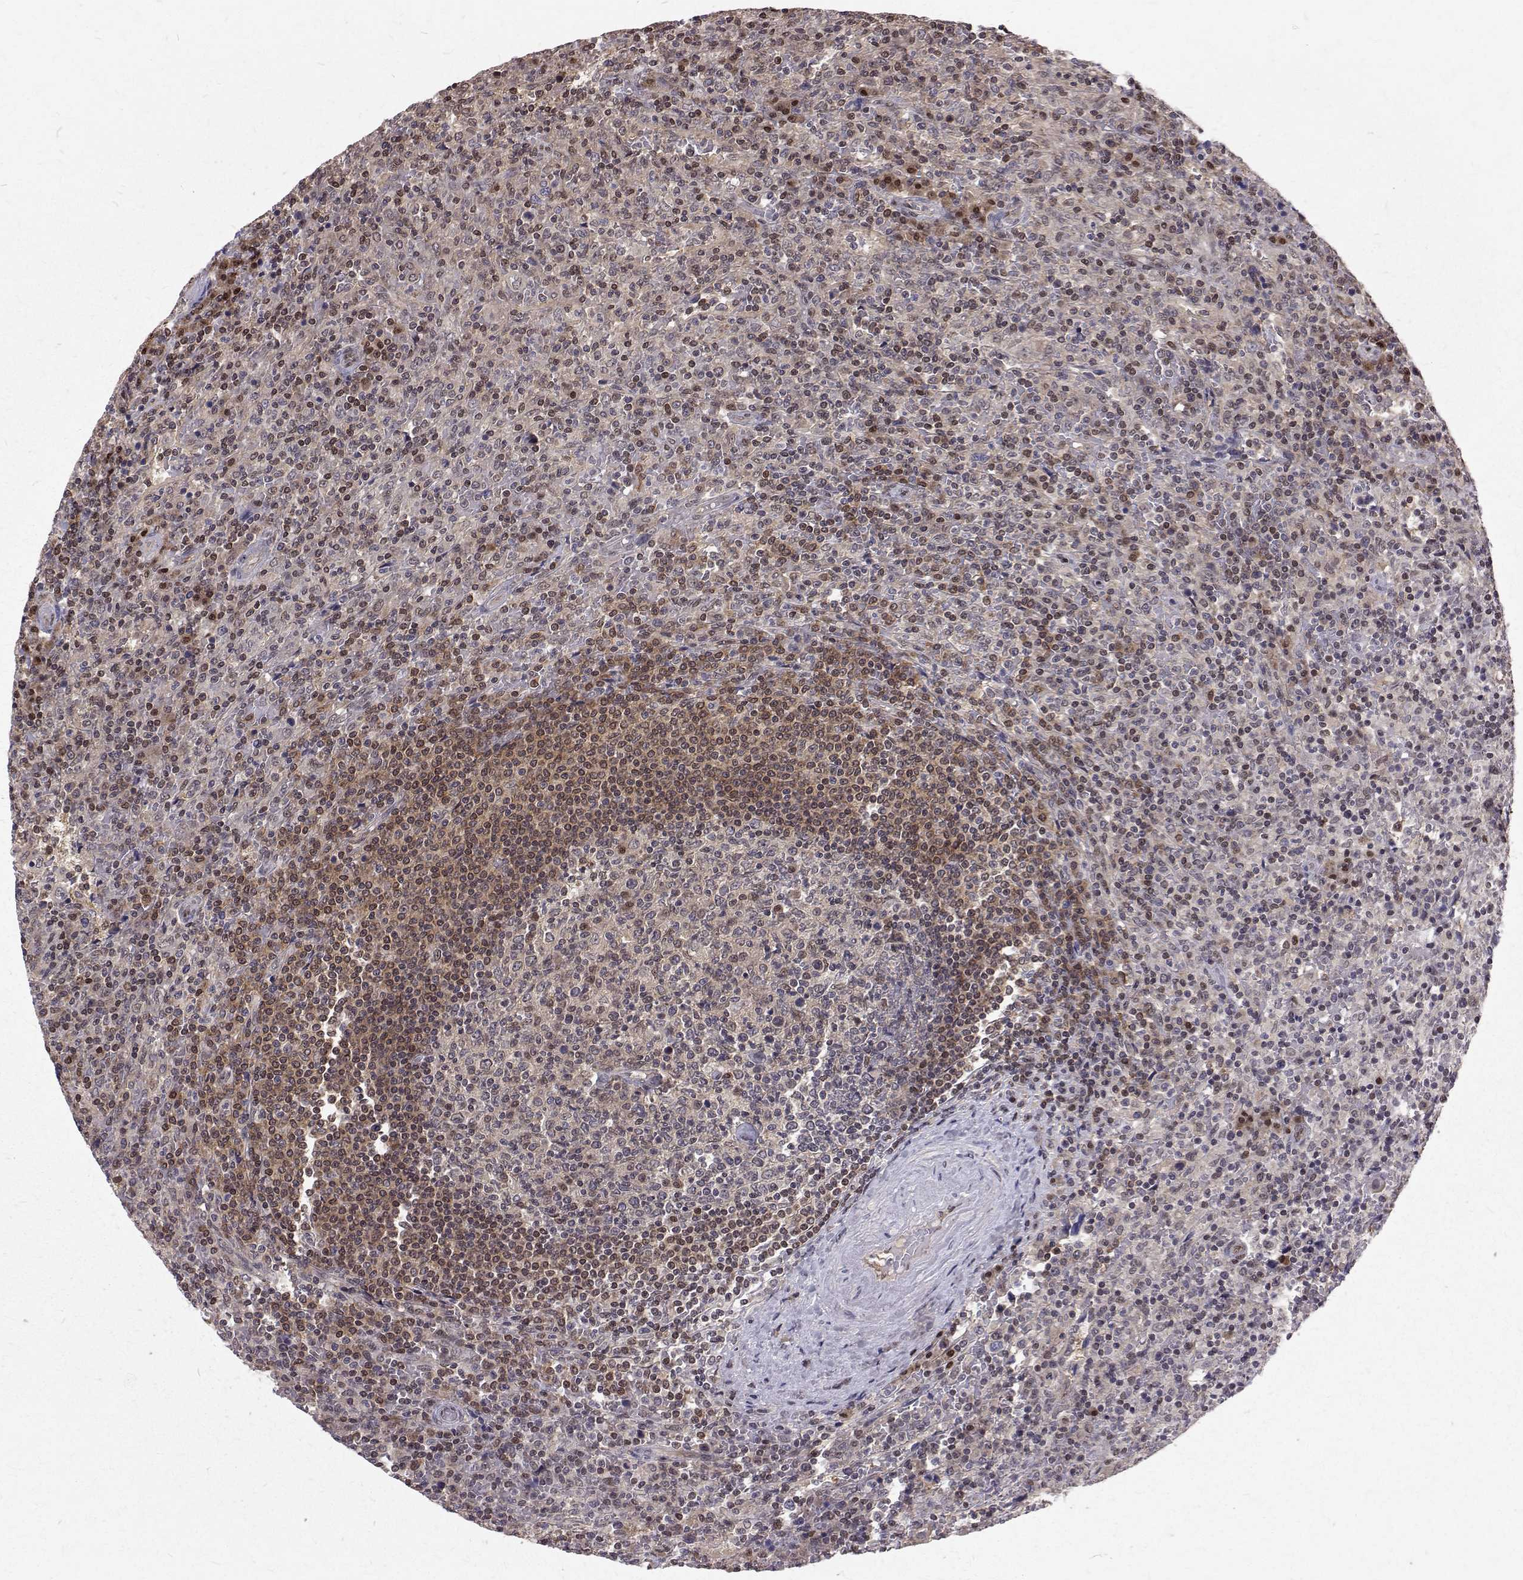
{"staining": {"intensity": "moderate", "quantity": "25%-75%", "location": "nuclear"}, "tissue": "lymphoma", "cell_type": "Tumor cells", "image_type": "cancer", "snomed": [{"axis": "morphology", "description": "Malignant lymphoma, non-Hodgkin's type, Low grade"}, {"axis": "topography", "description": "Spleen"}], "caption": "Immunohistochemical staining of human lymphoma demonstrates medium levels of moderate nuclear protein staining in about 25%-75% of tumor cells.", "gene": "NIF3L1", "patient": {"sex": "male", "age": 62}}